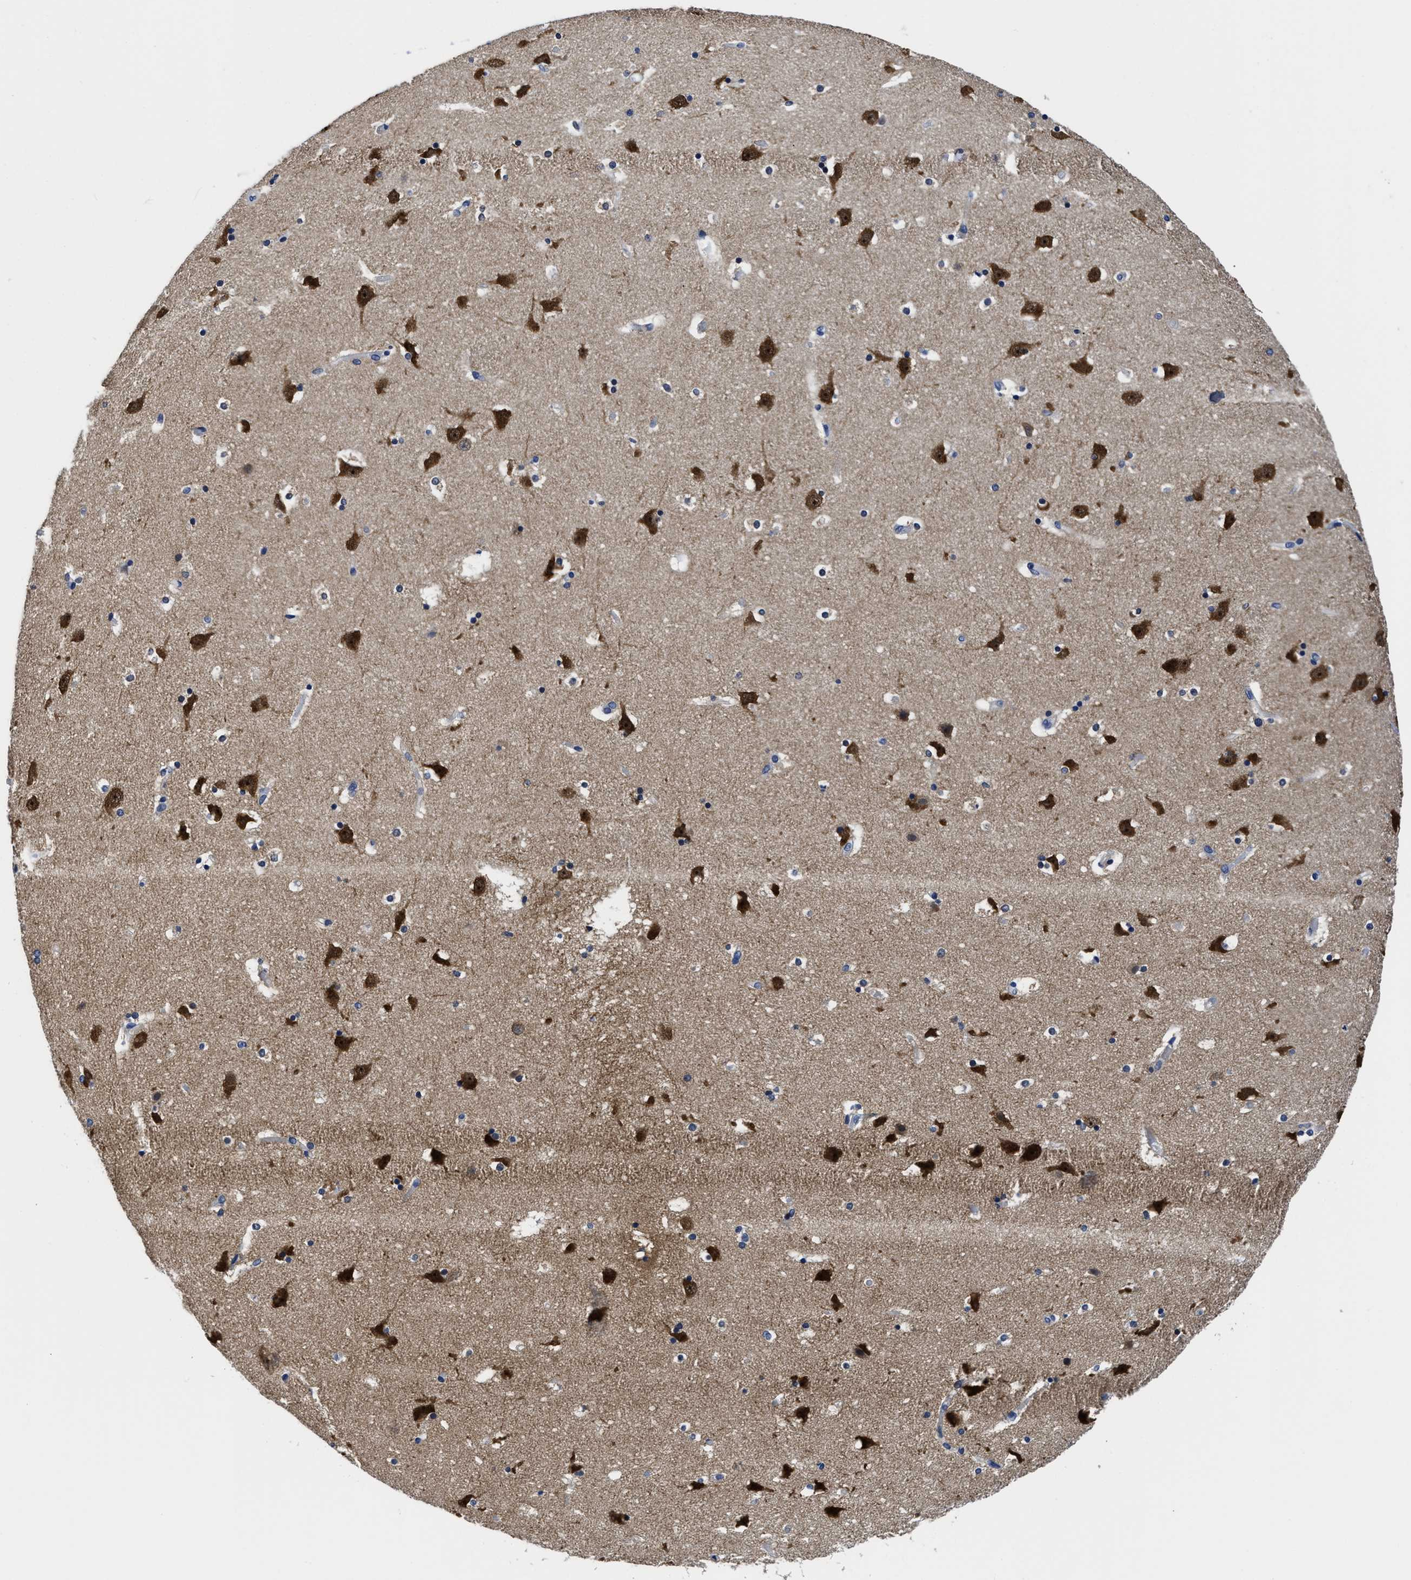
{"staining": {"intensity": "negative", "quantity": "none", "location": "none"}, "tissue": "caudate", "cell_type": "Glial cells", "image_type": "normal", "snomed": [{"axis": "morphology", "description": "Normal tissue, NOS"}, {"axis": "topography", "description": "Lateral ventricle wall"}], "caption": "Immunohistochemistry micrograph of benign caudate: human caudate stained with DAB shows no significant protein expression in glial cells. (DAB IHC, high magnification).", "gene": "YARS1", "patient": {"sex": "male", "age": 45}}